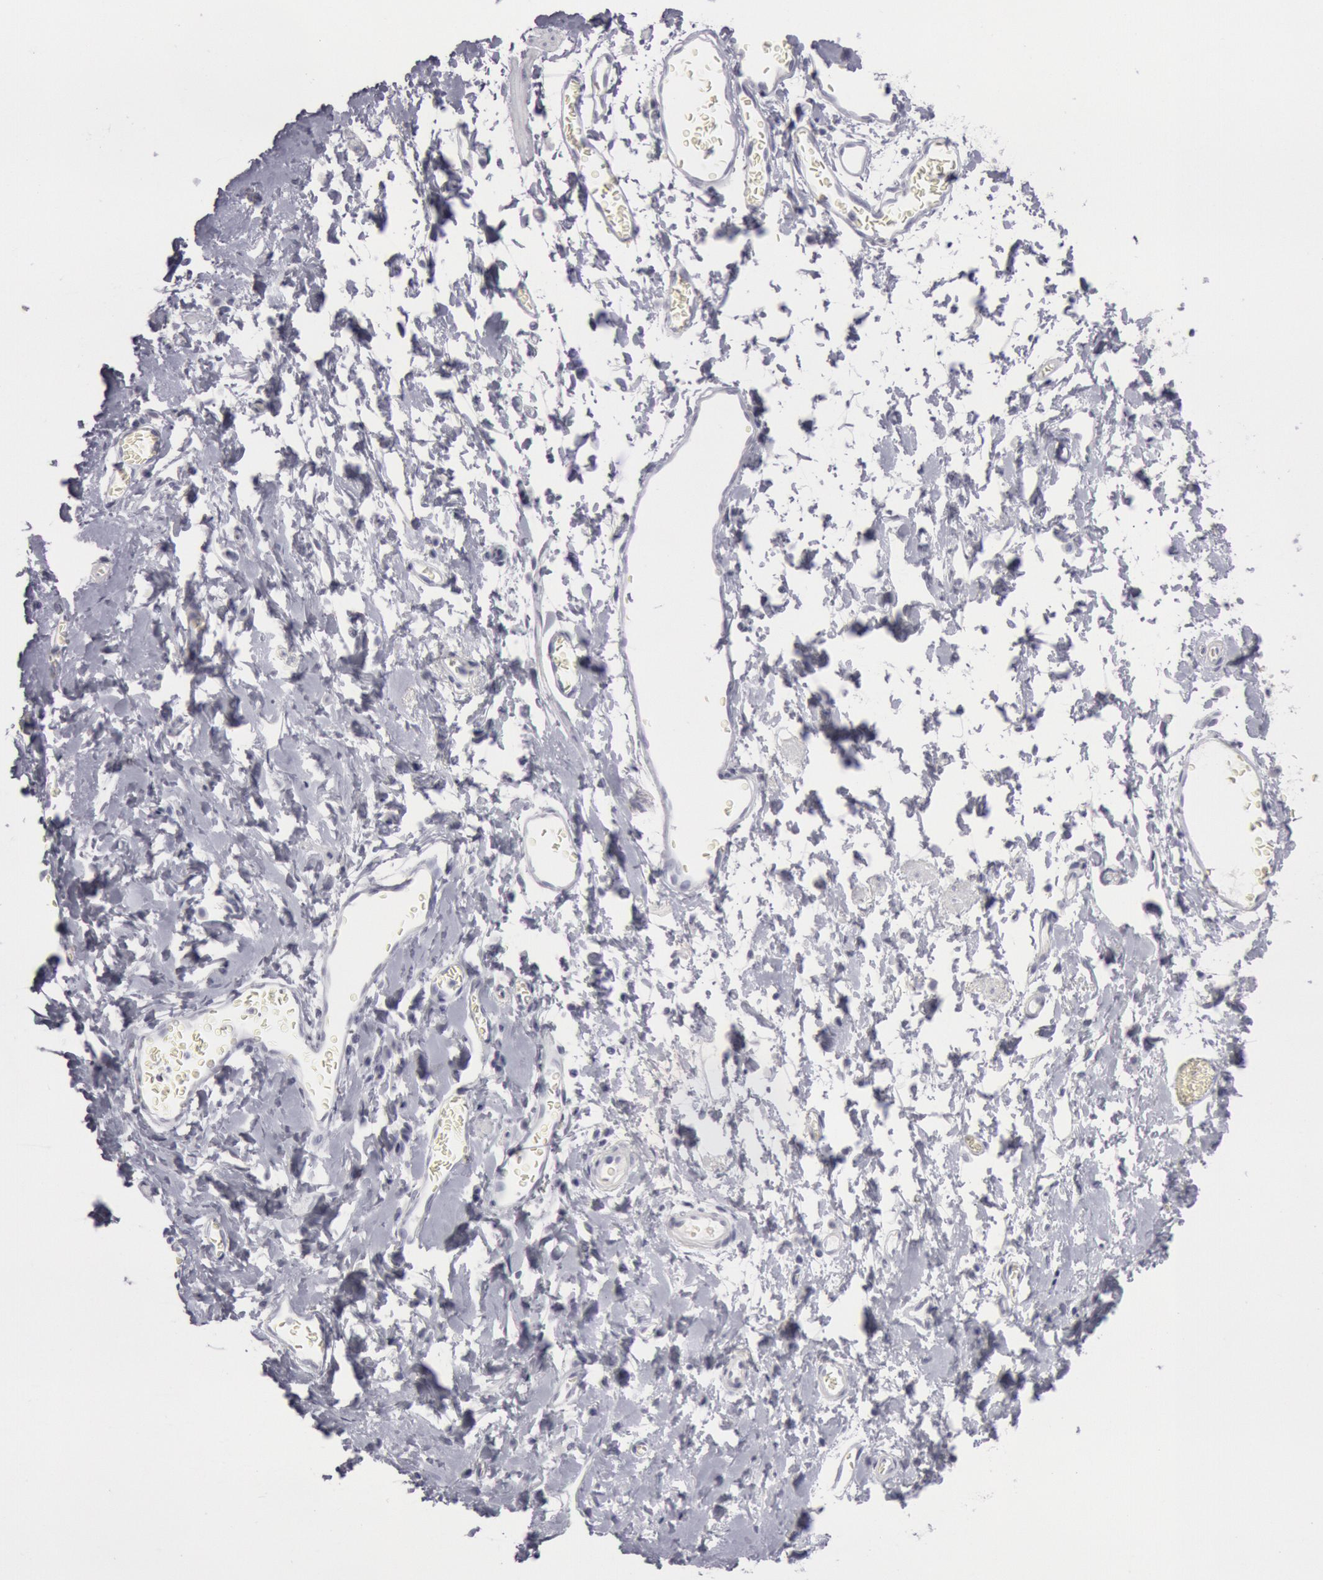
{"staining": {"intensity": "negative", "quantity": "none", "location": "none"}, "tissue": "esophagus", "cell_type": "Squamous epithelial cells", "image_type": "normal", "snomed": [{"axis": "morphology", "description": "Normal tissue, NOS"}, {"axis": "topography", "description": "Esophagus"}], "caption": "Immunohistochemical staining of unremarkable human esophagus reveals no significant expression in squamous epithelial cells. (Brightfield microscopy of DAB (3,3'-diaminobenzidine) IHC at high magnification).", "gene": "KRT16", "patient": {"sex": "male", "age": 70}}